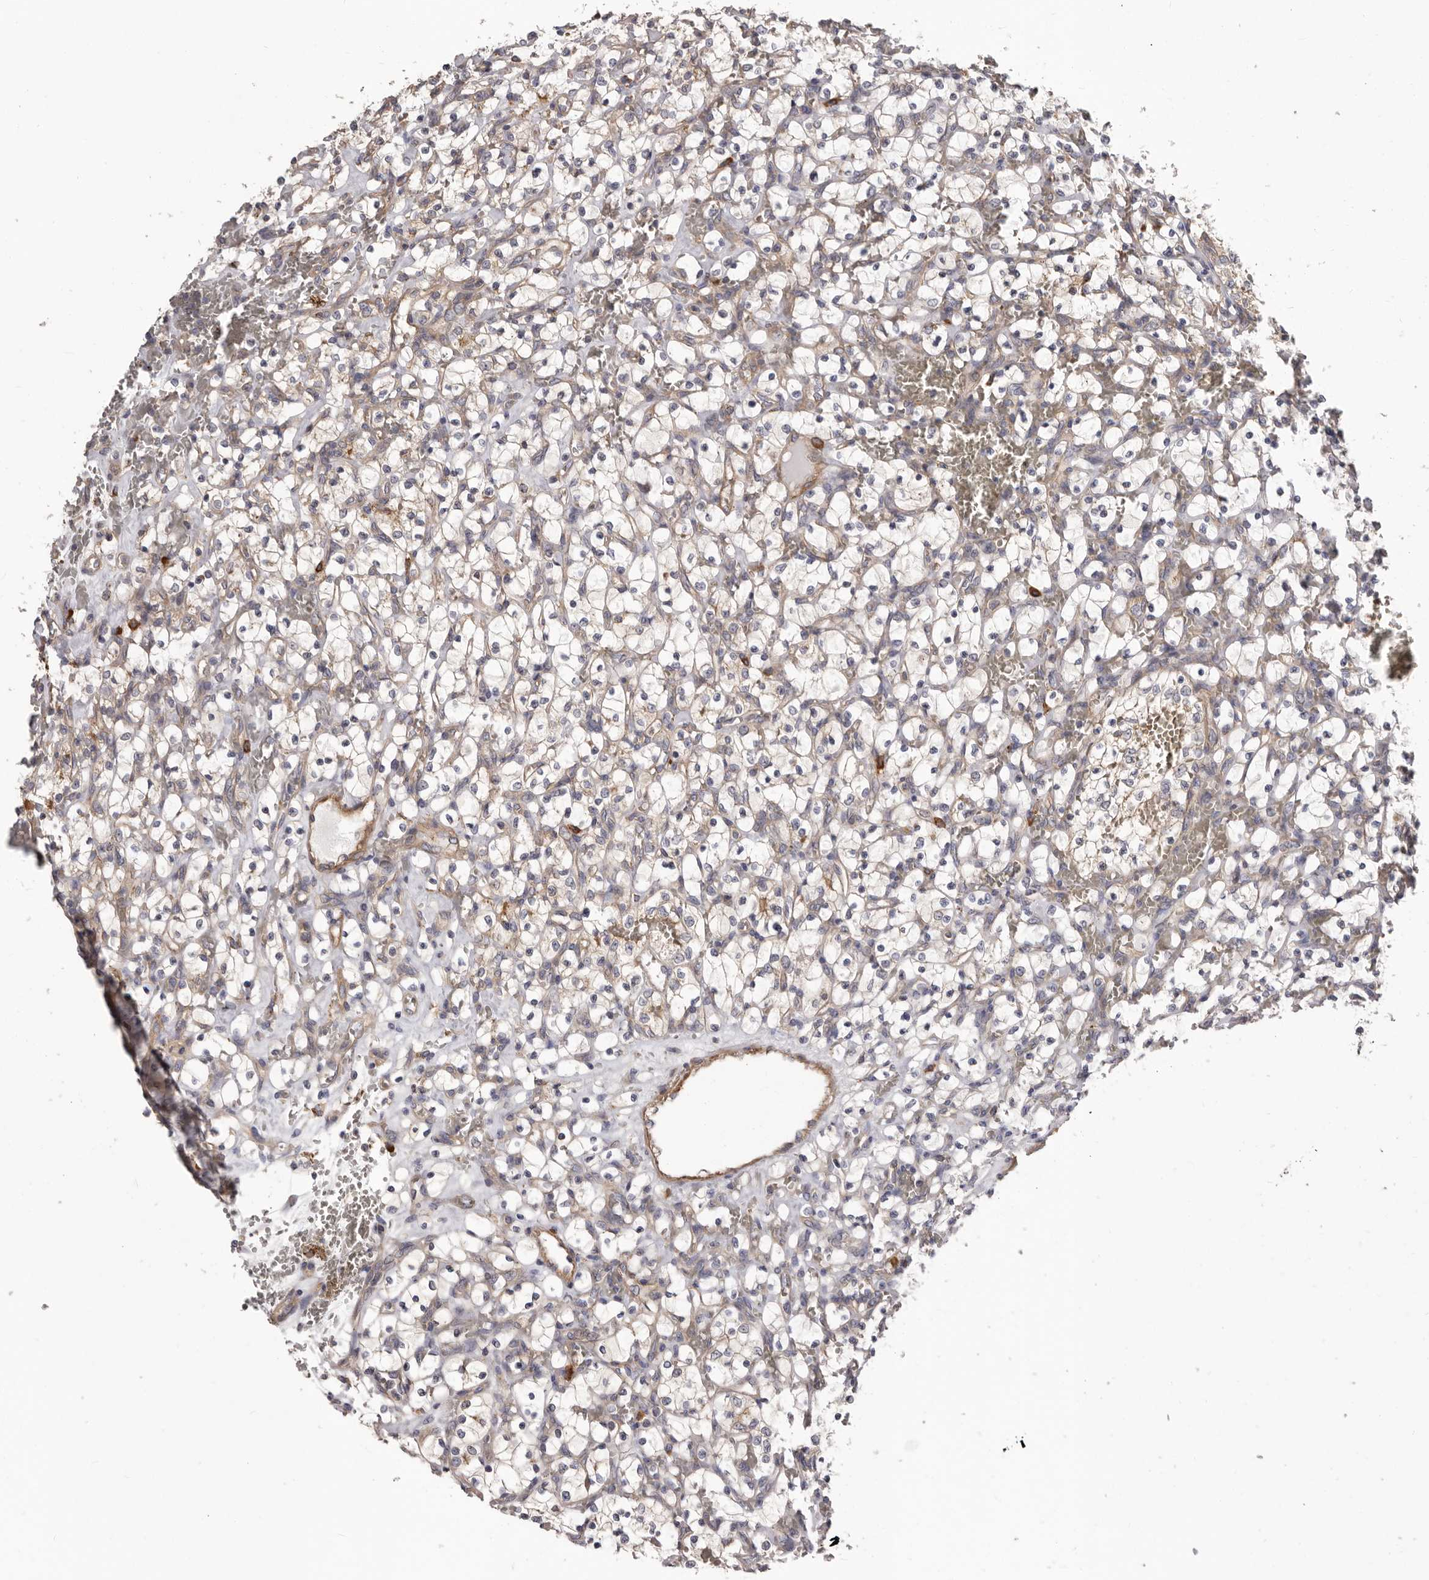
{"staining": {"intensity": "weak", "quantity": "25%-75%", "location": "cytoplasmic/membranous"}, "tissue": "renal cancer", "cell_type": "Tumor cells", "image_type": "cancer", "snomed": [{"axis": "morphology", "description": "Adenocarcinoma, NOS"}, {"axis": "topography", "description": "Kidney"}], "caption": "Renal cancer (adenocarcinoma) stained with a brown dye displays weak cytoplasmic/membranous positive expression in about 25%-75% of tumor cells.", "gene": "ENAH", "patient": {"sex": "female", "age": 69}}